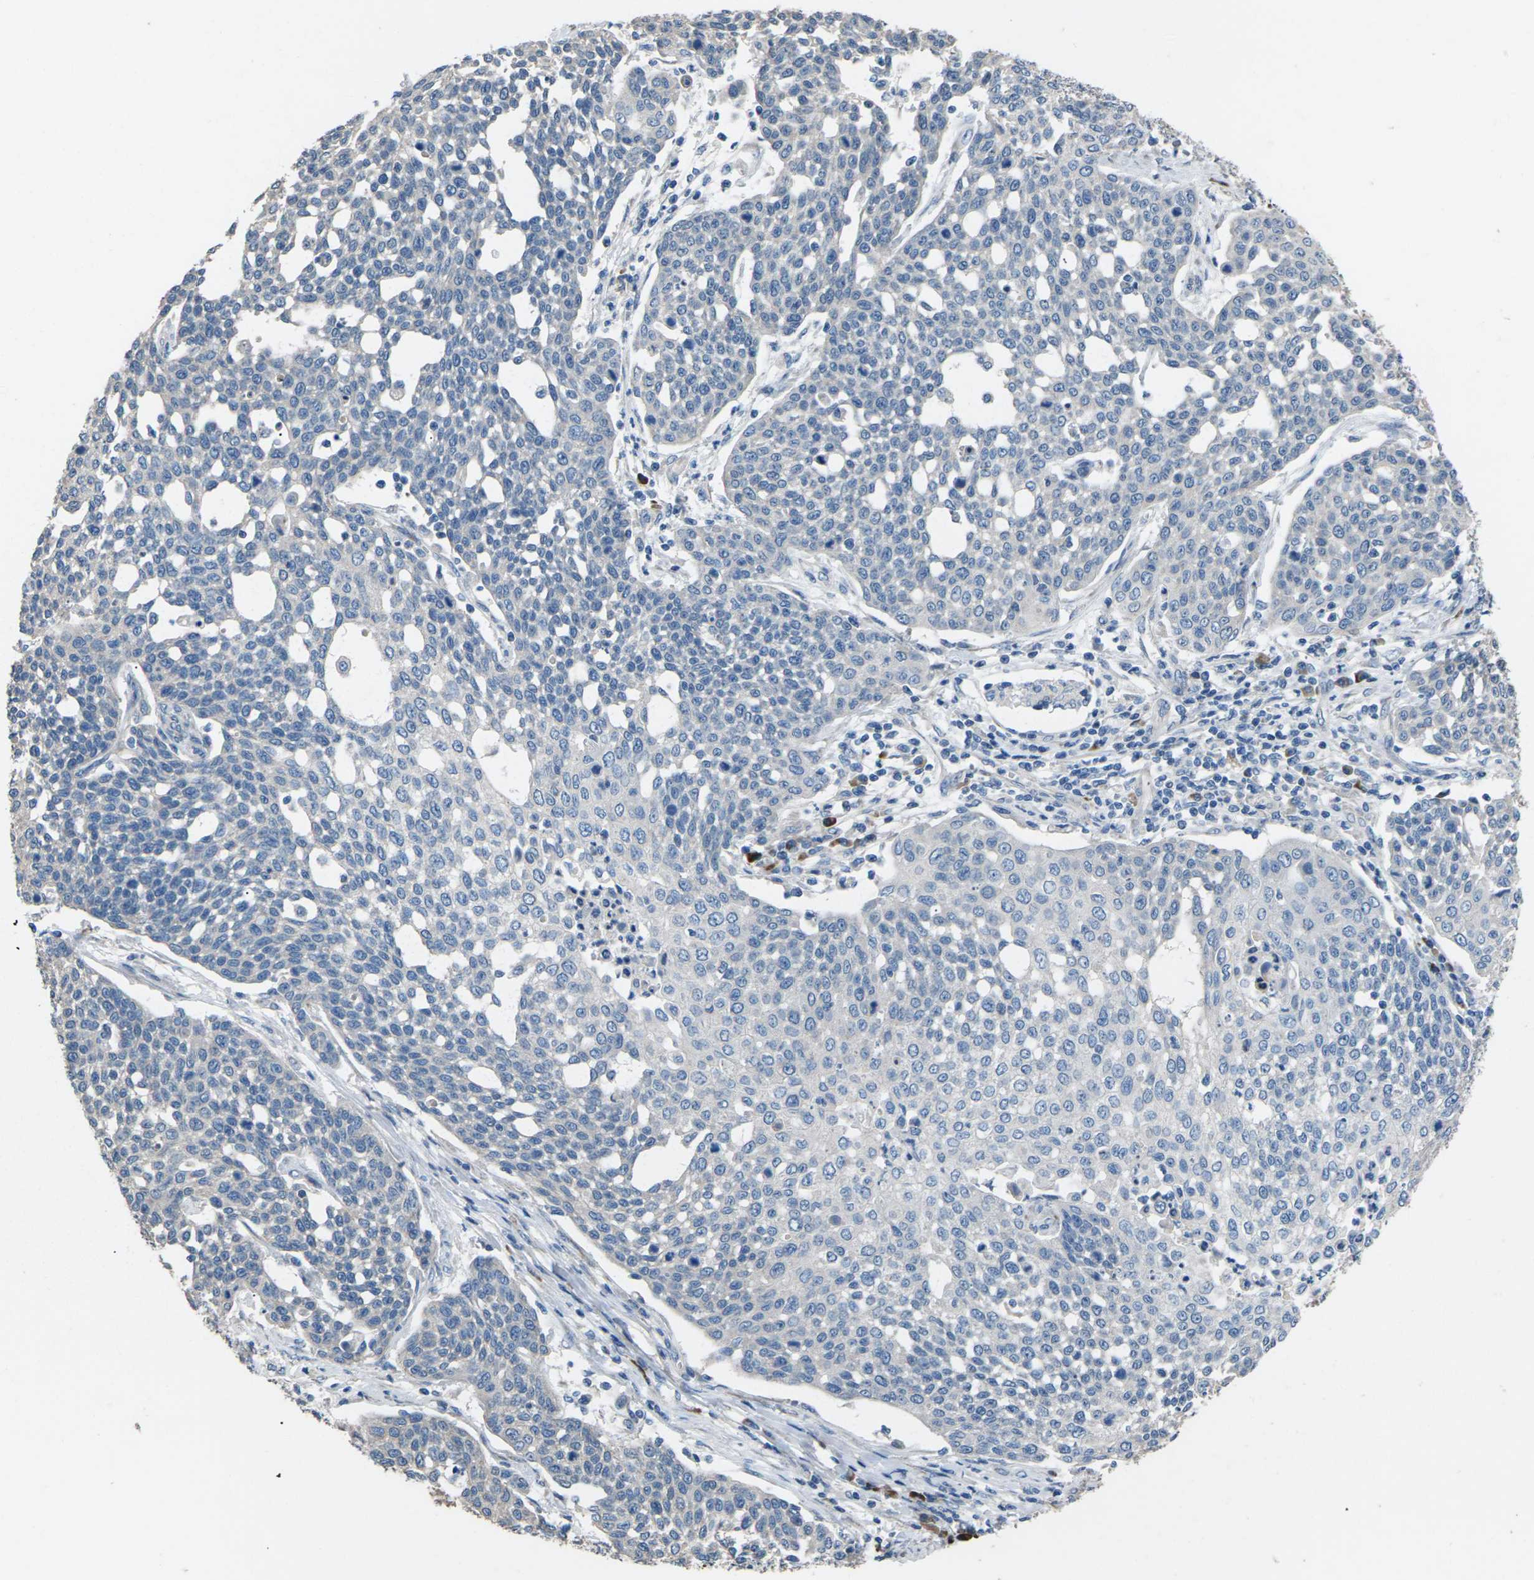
{"staining": {"intensity": "negative", "quantity": "none", "location": "none"}, "tissue": "cervical cancer", "cell_type": "Tumor cells", "image_type": "cancer", "snomed": [{"axis": "morphology", "description": "Squamous cell carcinoma, NOS"}, {"axis": "topography", "description": "Cervix"}], "caption": "Squamous cell carcinoma (cervical) was stained to show a protein in brown. There is no significant positivity in tumor cells.", "gene": "KLHDC8B", "patient": {"sex": "female", "age": 34}}